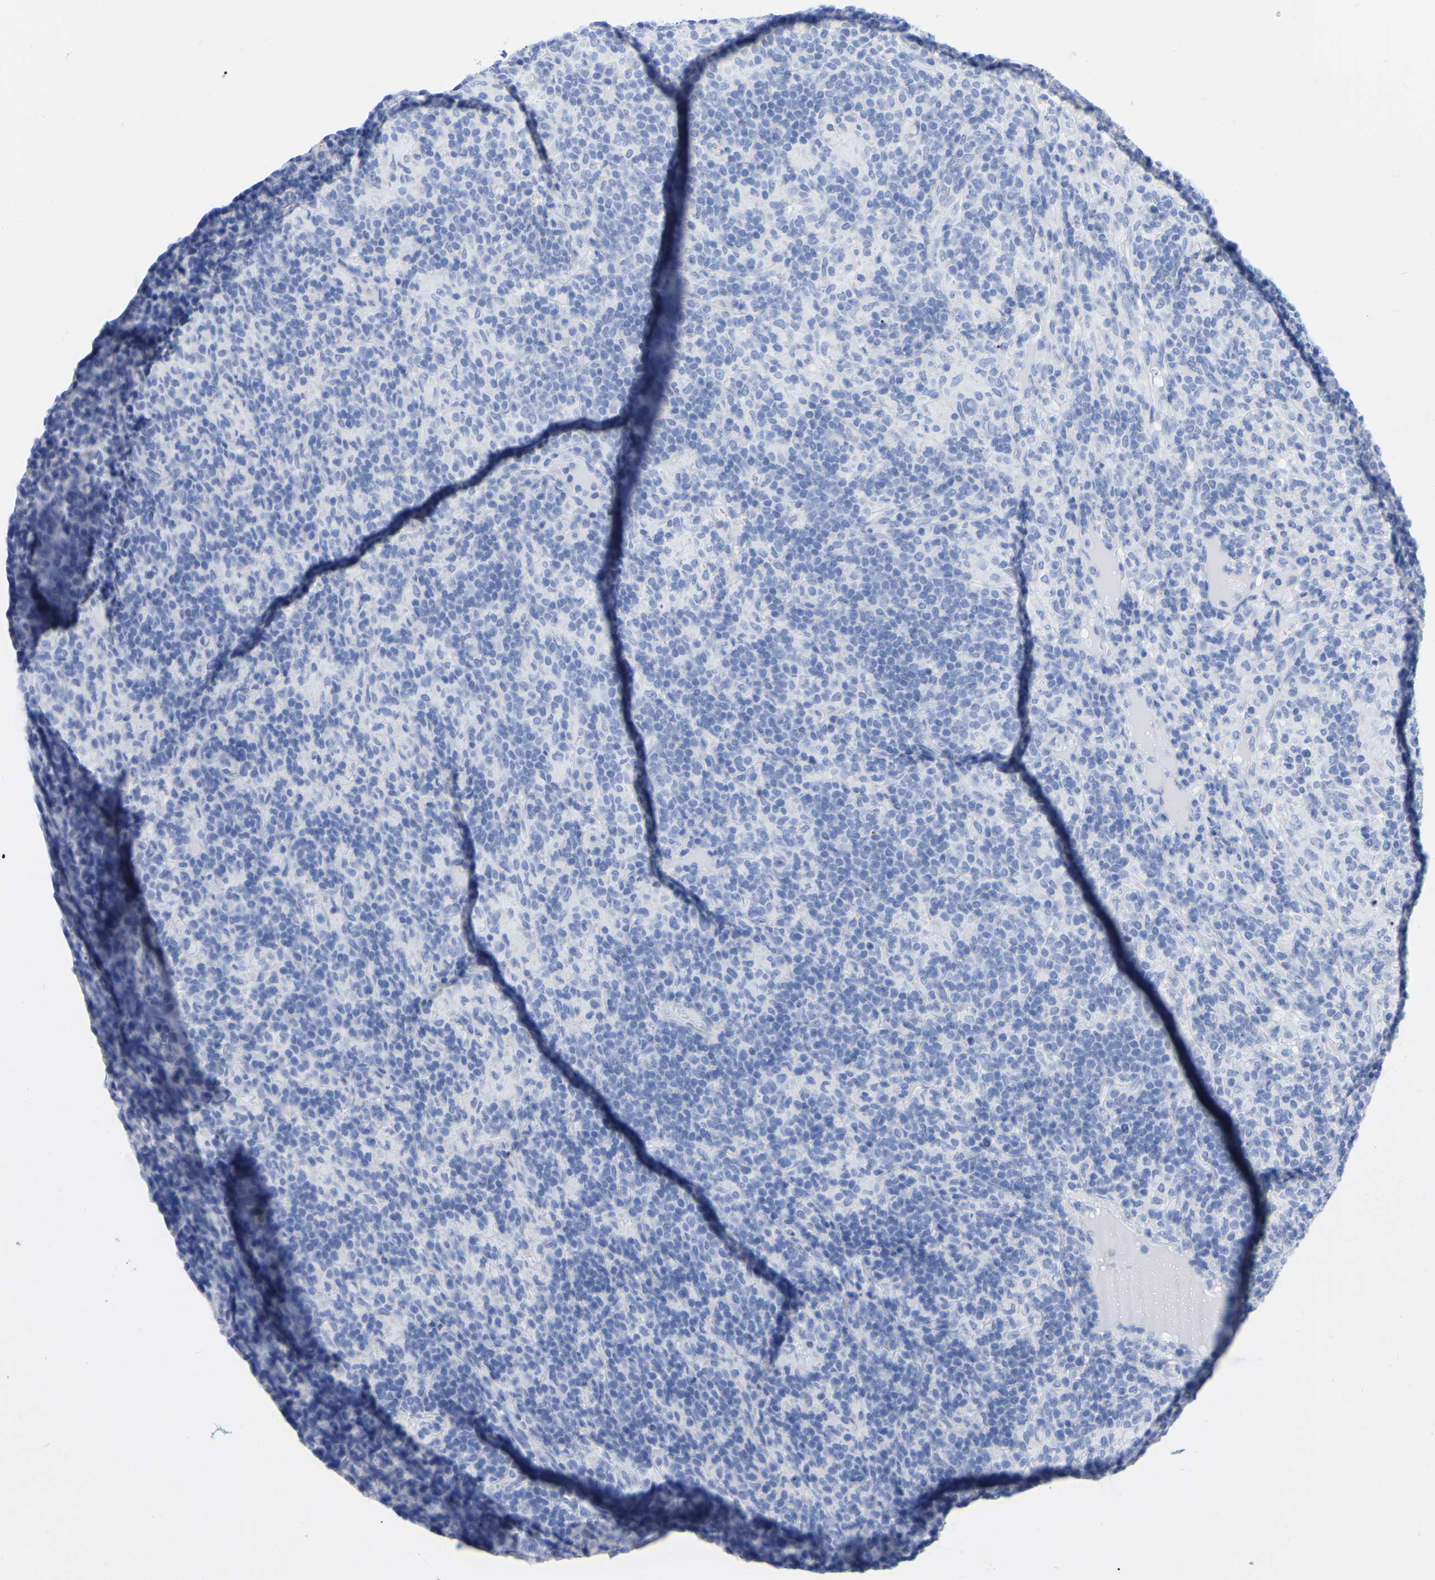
{"staining": {"intensity": "negative", "quantity": "none", "location": "none"}, "tissue": "lymphoma", "cell_type": "Tumor cells", "image_type": "cancer", "snomed": [{"axis": "morphology", "description": "Hodgkin's disease, NOS"}, {"axis": "topography", "description": "Lymph node"}], "caption": "Tumor cells are negative for protein expression in human lymphoma.", "gene": "ZNF629", "patient": {"sex": "male", "age": 70}}